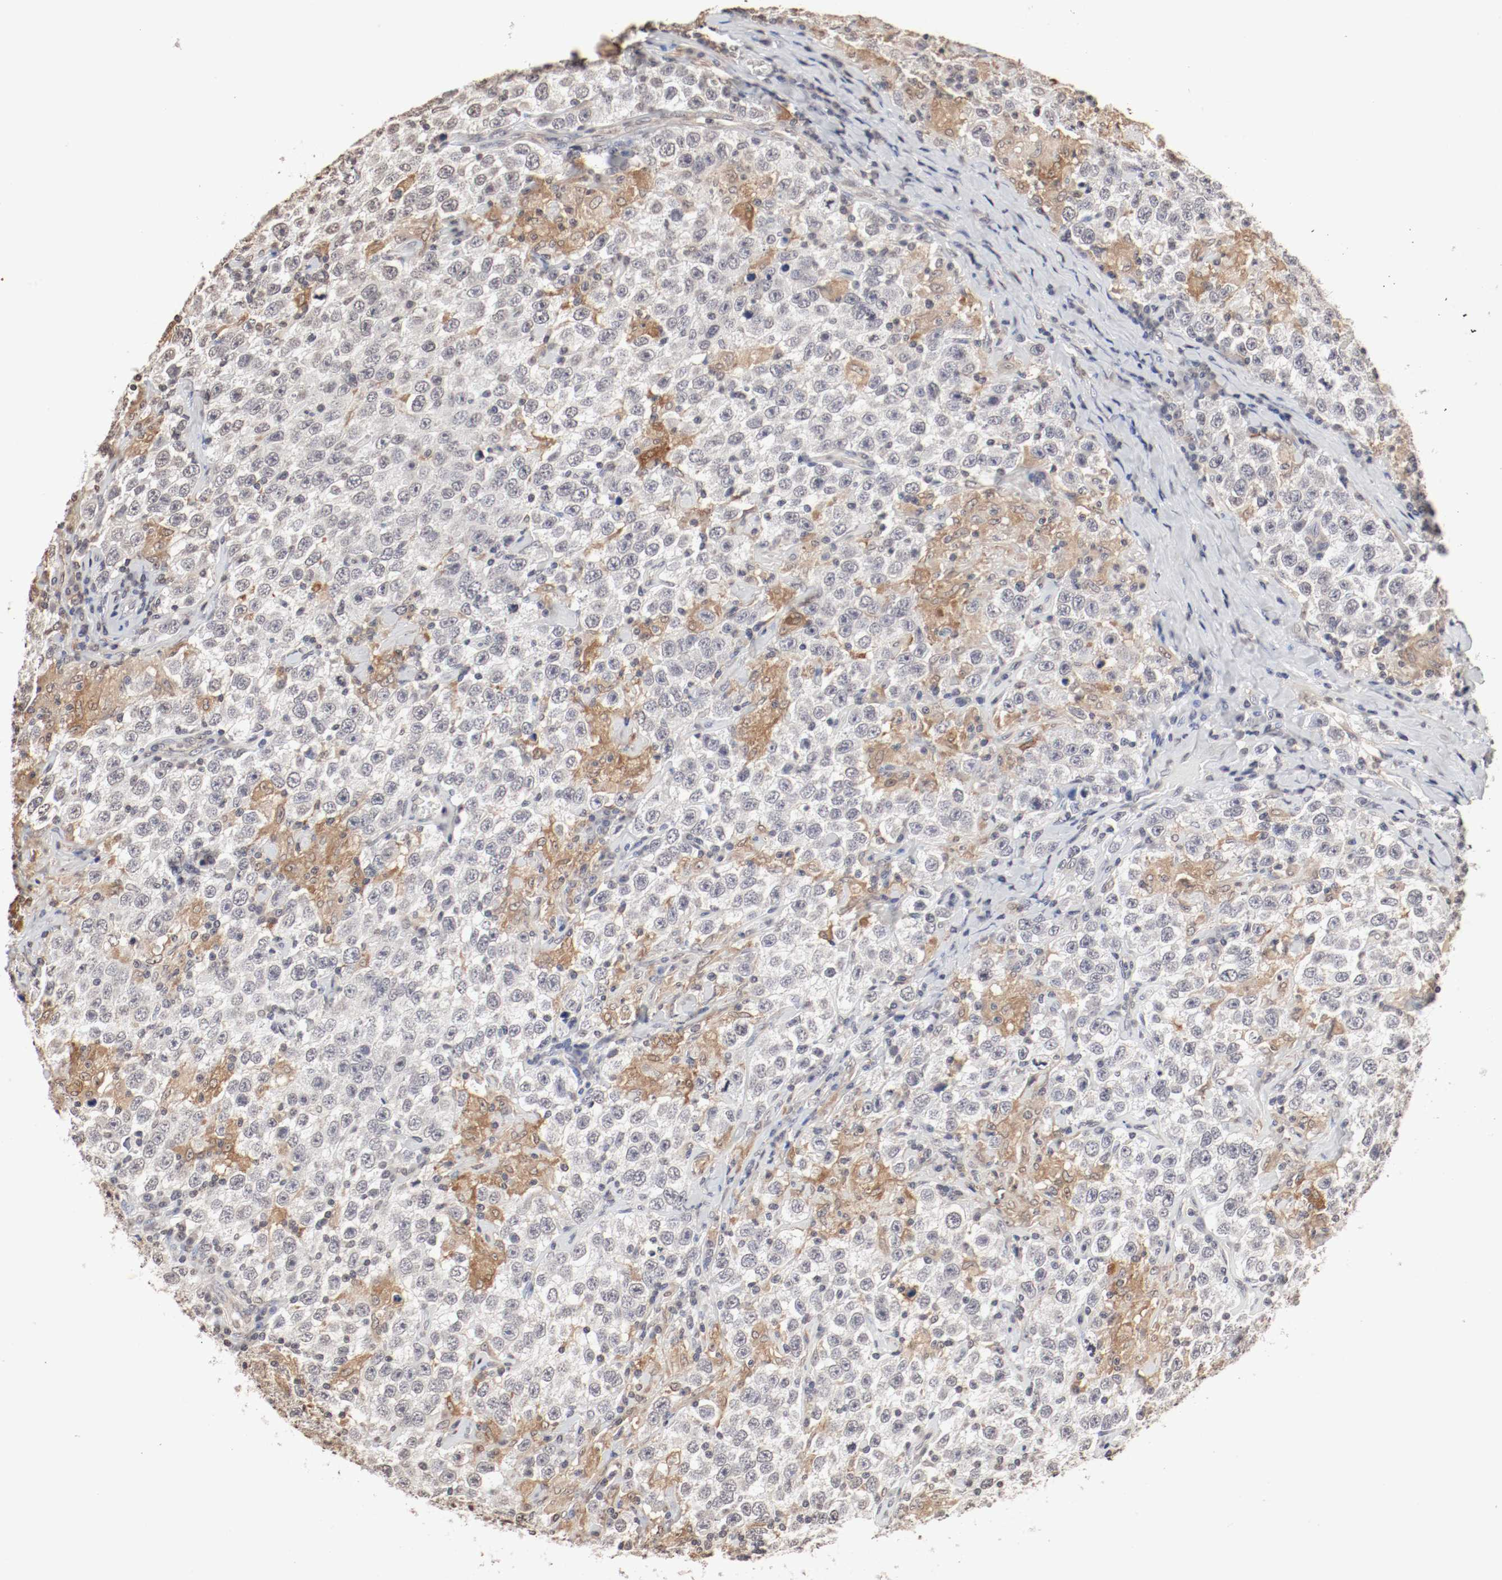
{"staining": {"intensity": "moderate", "quantity": "25%-75%", "location": "cytoplasmic/membranous"}, "tissue": "testis cancer", "cell_type": "Tumor cells", "image_type": "cancer", "snomed": [{"axis": "morphology", "description": "Seminoma, NOS"}, {"axis": "topography", "description": "Testis"}], "caption": "A brown stain labels moderate cytoplasmic/membranous staining of a protein in seminoma (testis) tumor cells. (DAB (3,3'-diaminobenzidine) IHC, brown staining for protein, blue staining for nuclei).", "gene": "WASL", "patient": {"sex": "male", "age": 41}}